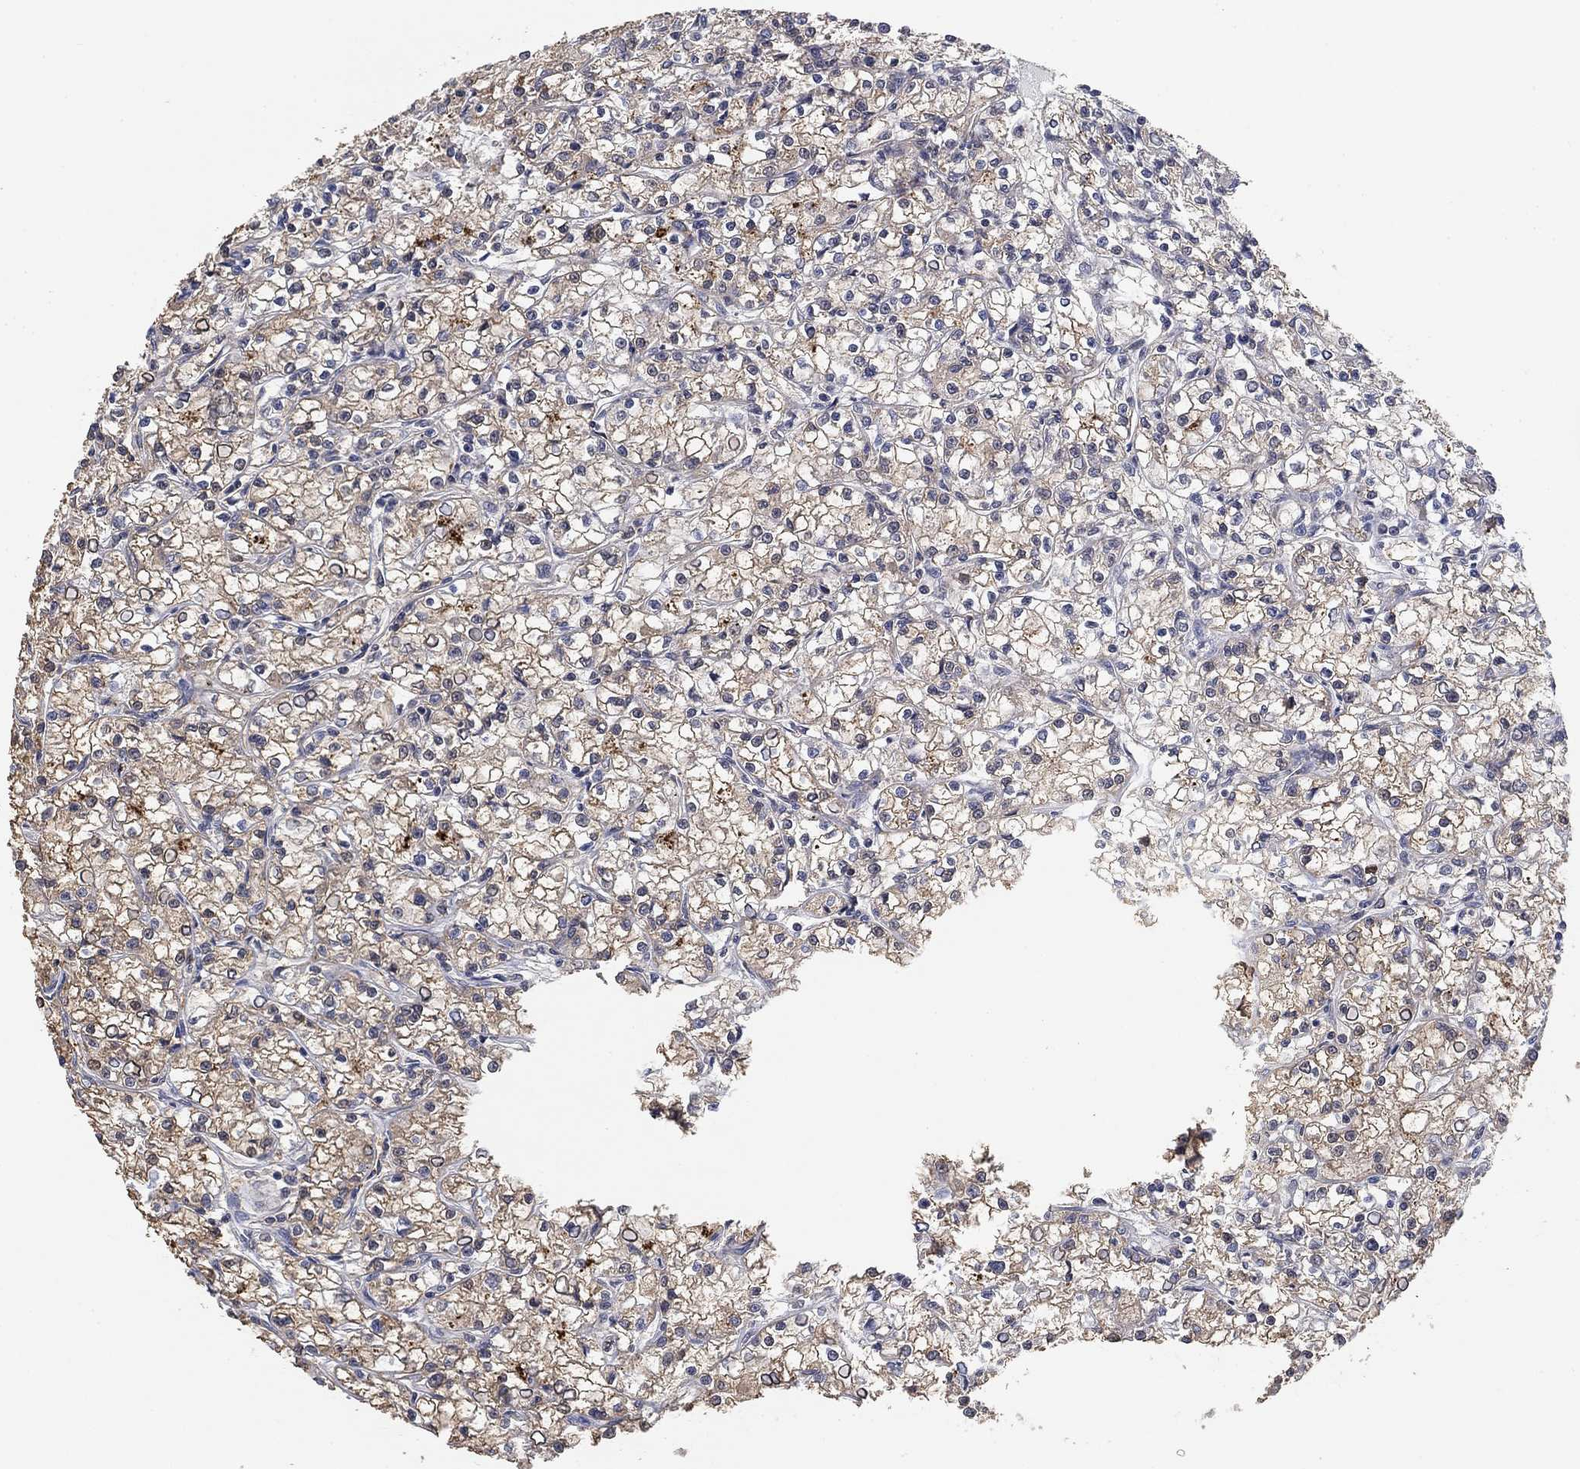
{"staining": {"intensity": "moderate", "quantity": "25%-75%", "location": "cytoplasmic/membranous"}, "tissue": "renal cancer", "cell_type": "Tumor cells", "image_type": "cancer", "snomed": [{"axis": "morphology", "description": "Adenocarcinoma, NOS"}, {"axis": "topography", "description": "Kidney"}], "caption": "This is an image of immunohistochemistry (IHC) staining of adenocarcinoma (renal), which shows moderate positivity in the cytoplasmic/membranous of tumor cells.", "gene": "CCDC43", "patient": {"sex": "female", "age": 59}}